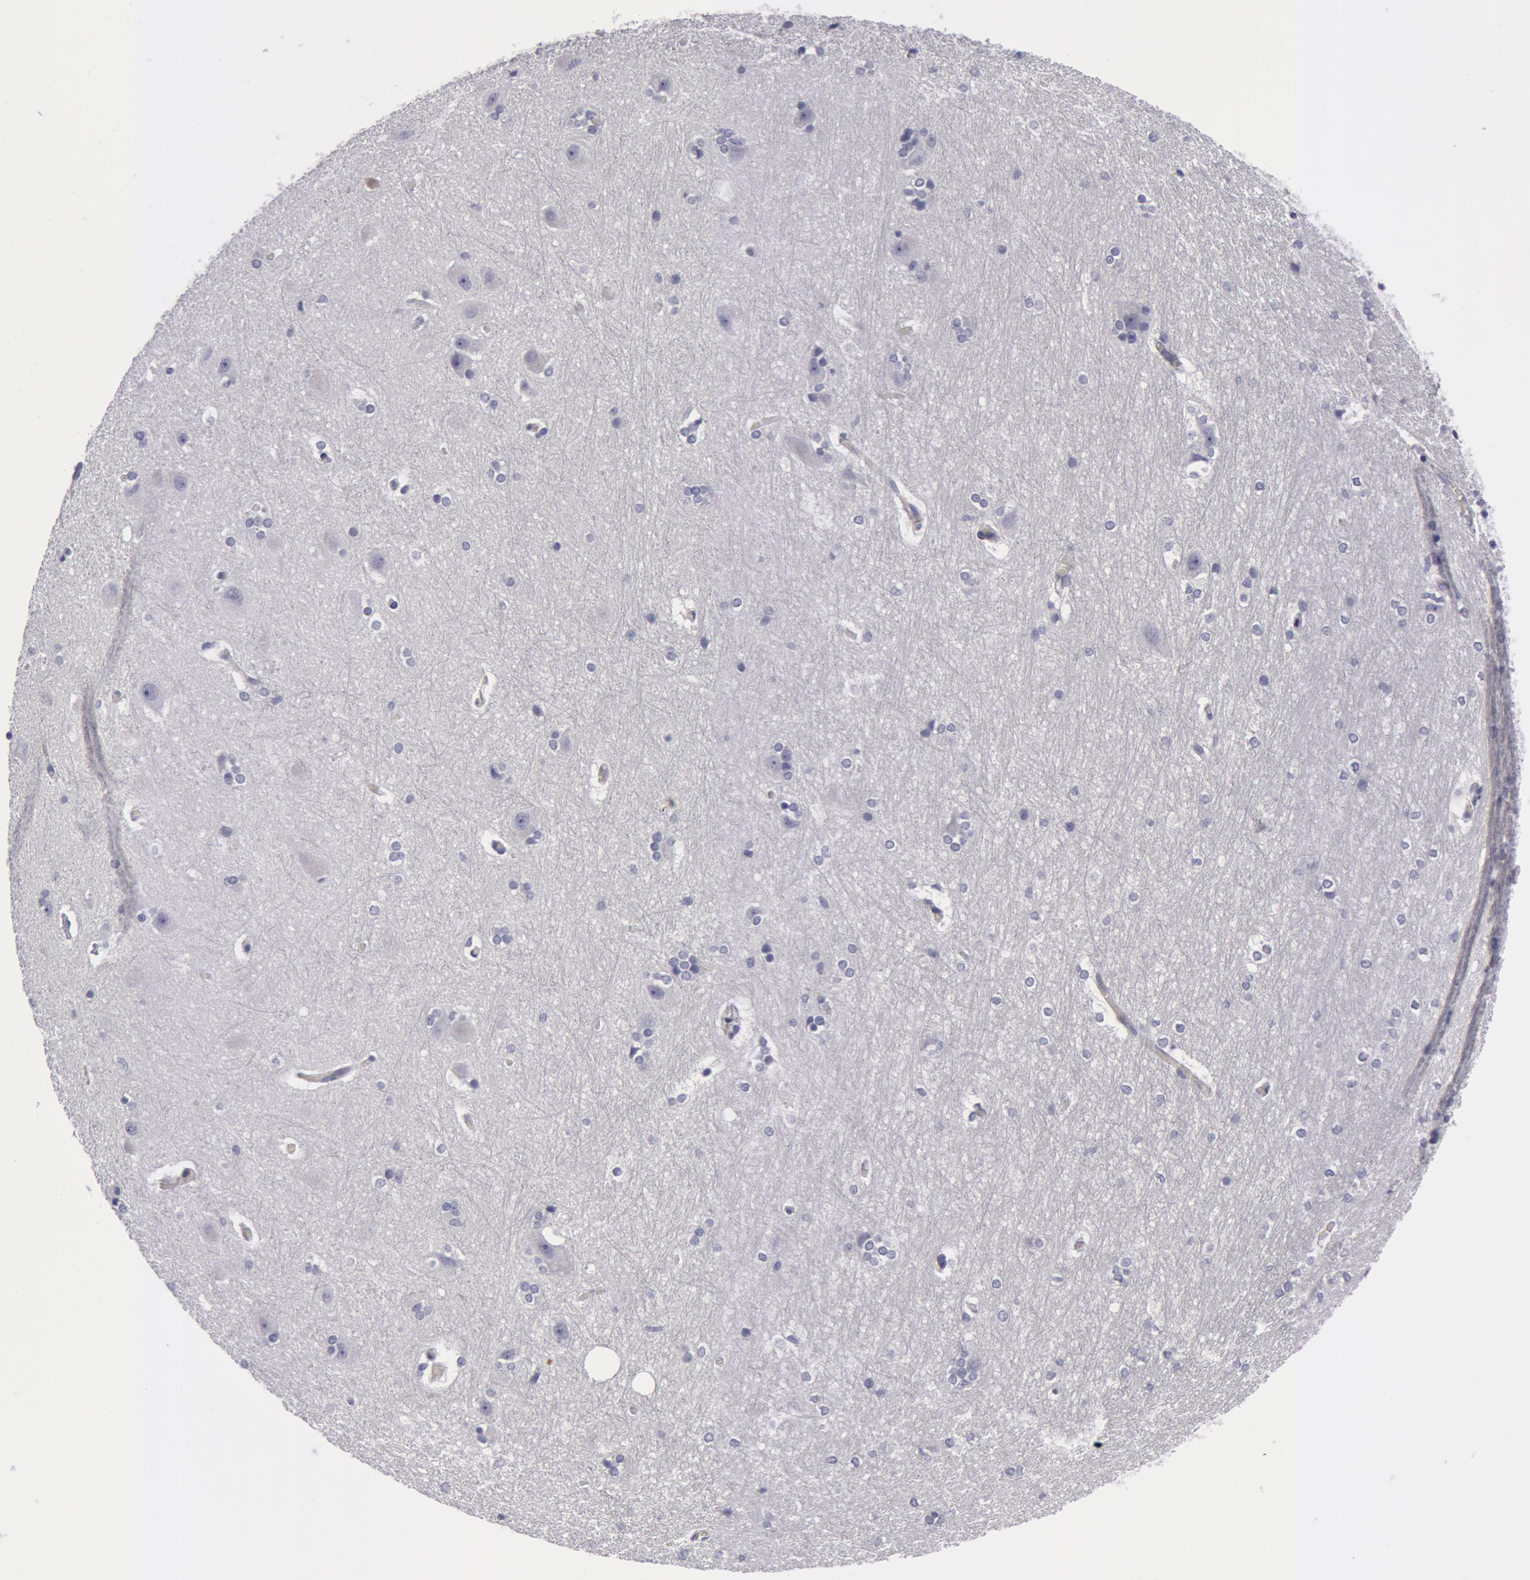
{"staining": {"intensity": "negative", "quantity": "none", "location": "none"}, "tissue": "hippocampus", "cell_type": "Glial cells", "image_type": "normal", "snomed": [{"axis": "morphology", "description": "Normal tissue, NOS"}, {"axis": "topography", "description": "Hippocampus"}], "caption": "Immunohistochemistry (IHC) micrograph of normal hippocampus: human hippocampus stained with DAB (3,3'-diaminobenzidine) reveals no significant protein staining in glial cells.", "gene": "SMC1B", "patient": {"sex": "female", "age": 19}}